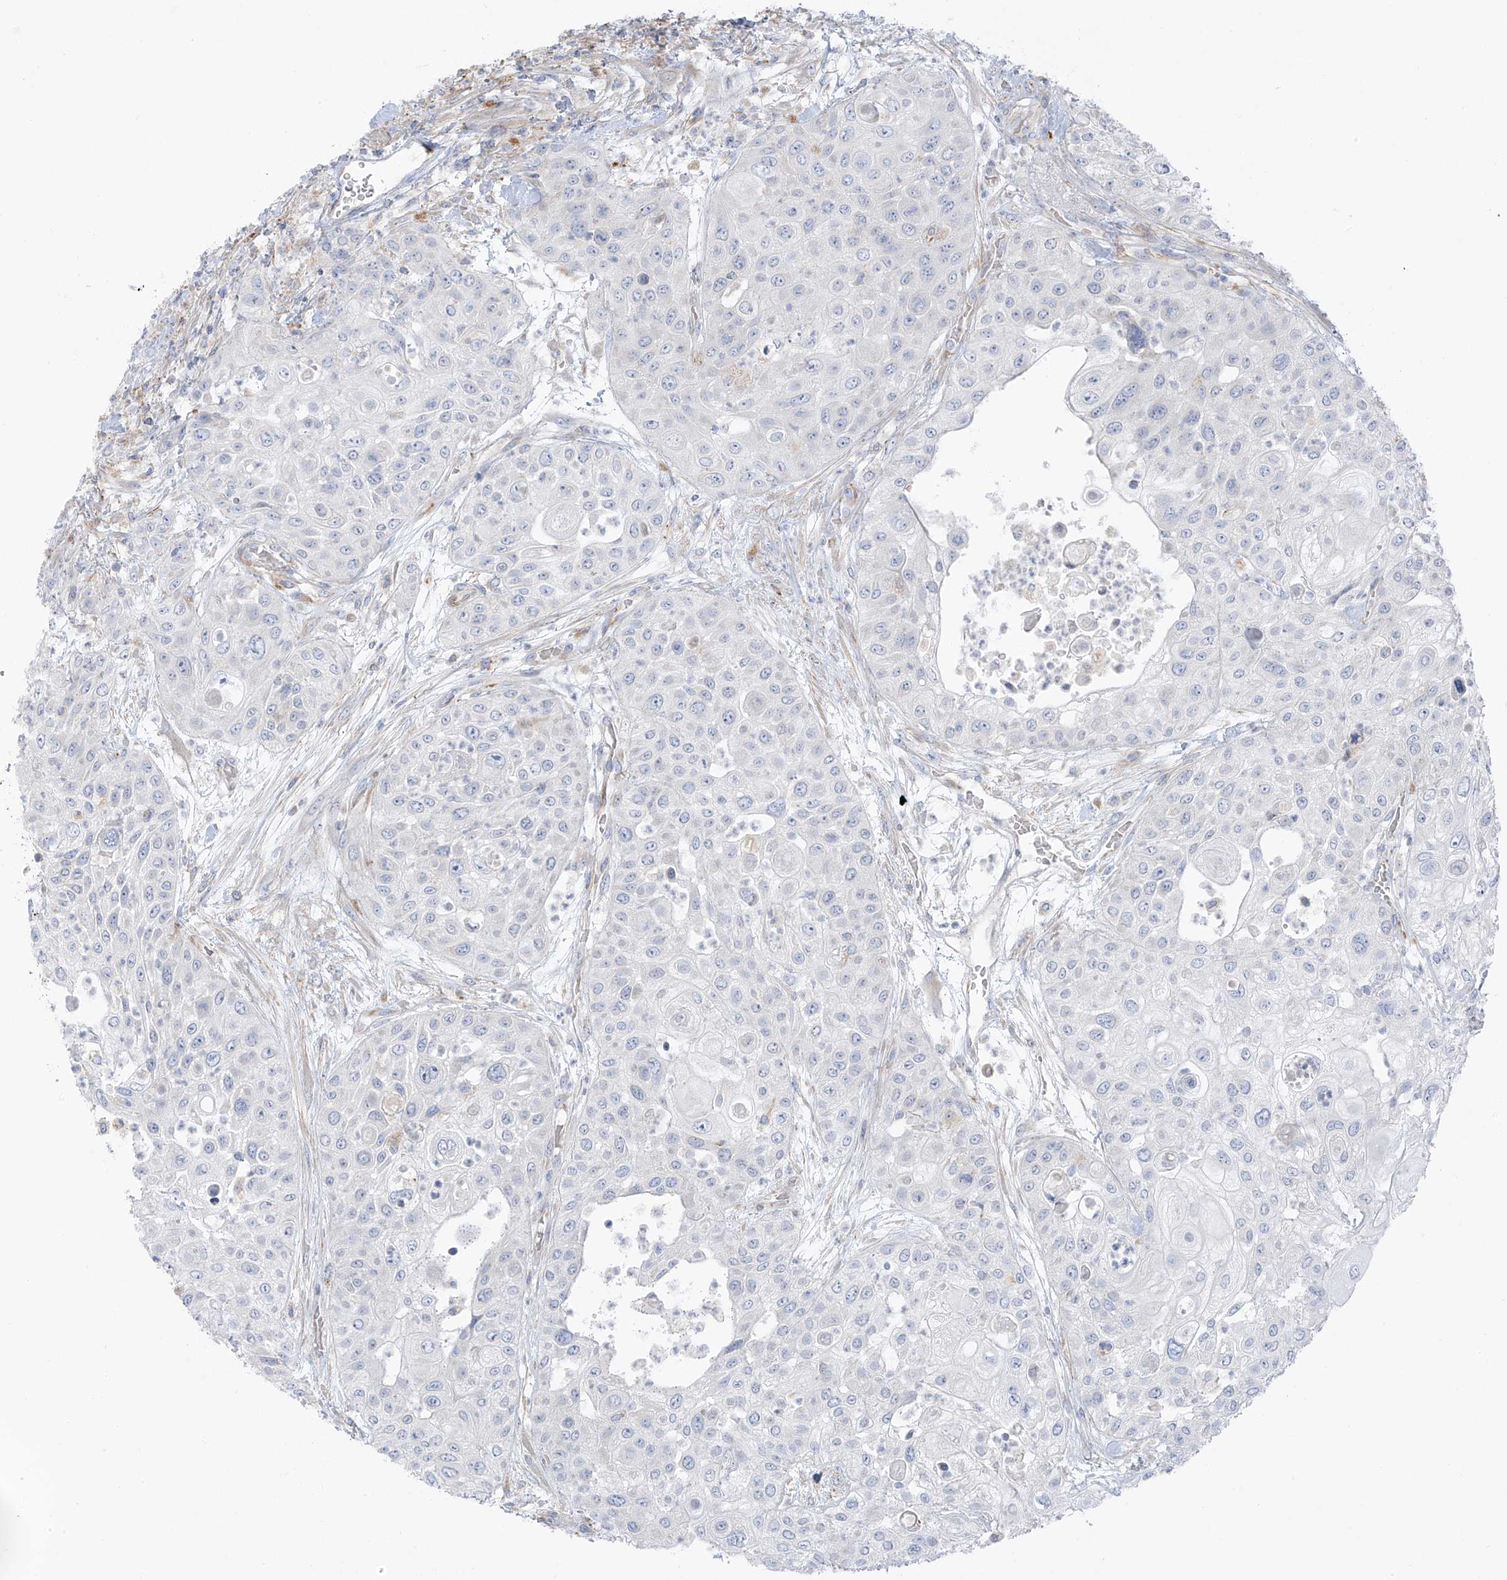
{"staining": {"intensity": "negative", "quantity": "none", "location": "none"}, "tissue": "urothelial cancer", "cell_type": "Tumor cells", "image_type": "cancer", "snomed": [{"axis": "morphology", "description": "Urothelial carcinoma, High grade"}, {"axis": "topography", "description": "Urinary bladder"}], "caption": "Protein analysis of urothelial cancer exhibits no significant staining in tumor cells.", "gene": "TAL2", "patient": {"sex": "female", "age": 79}}